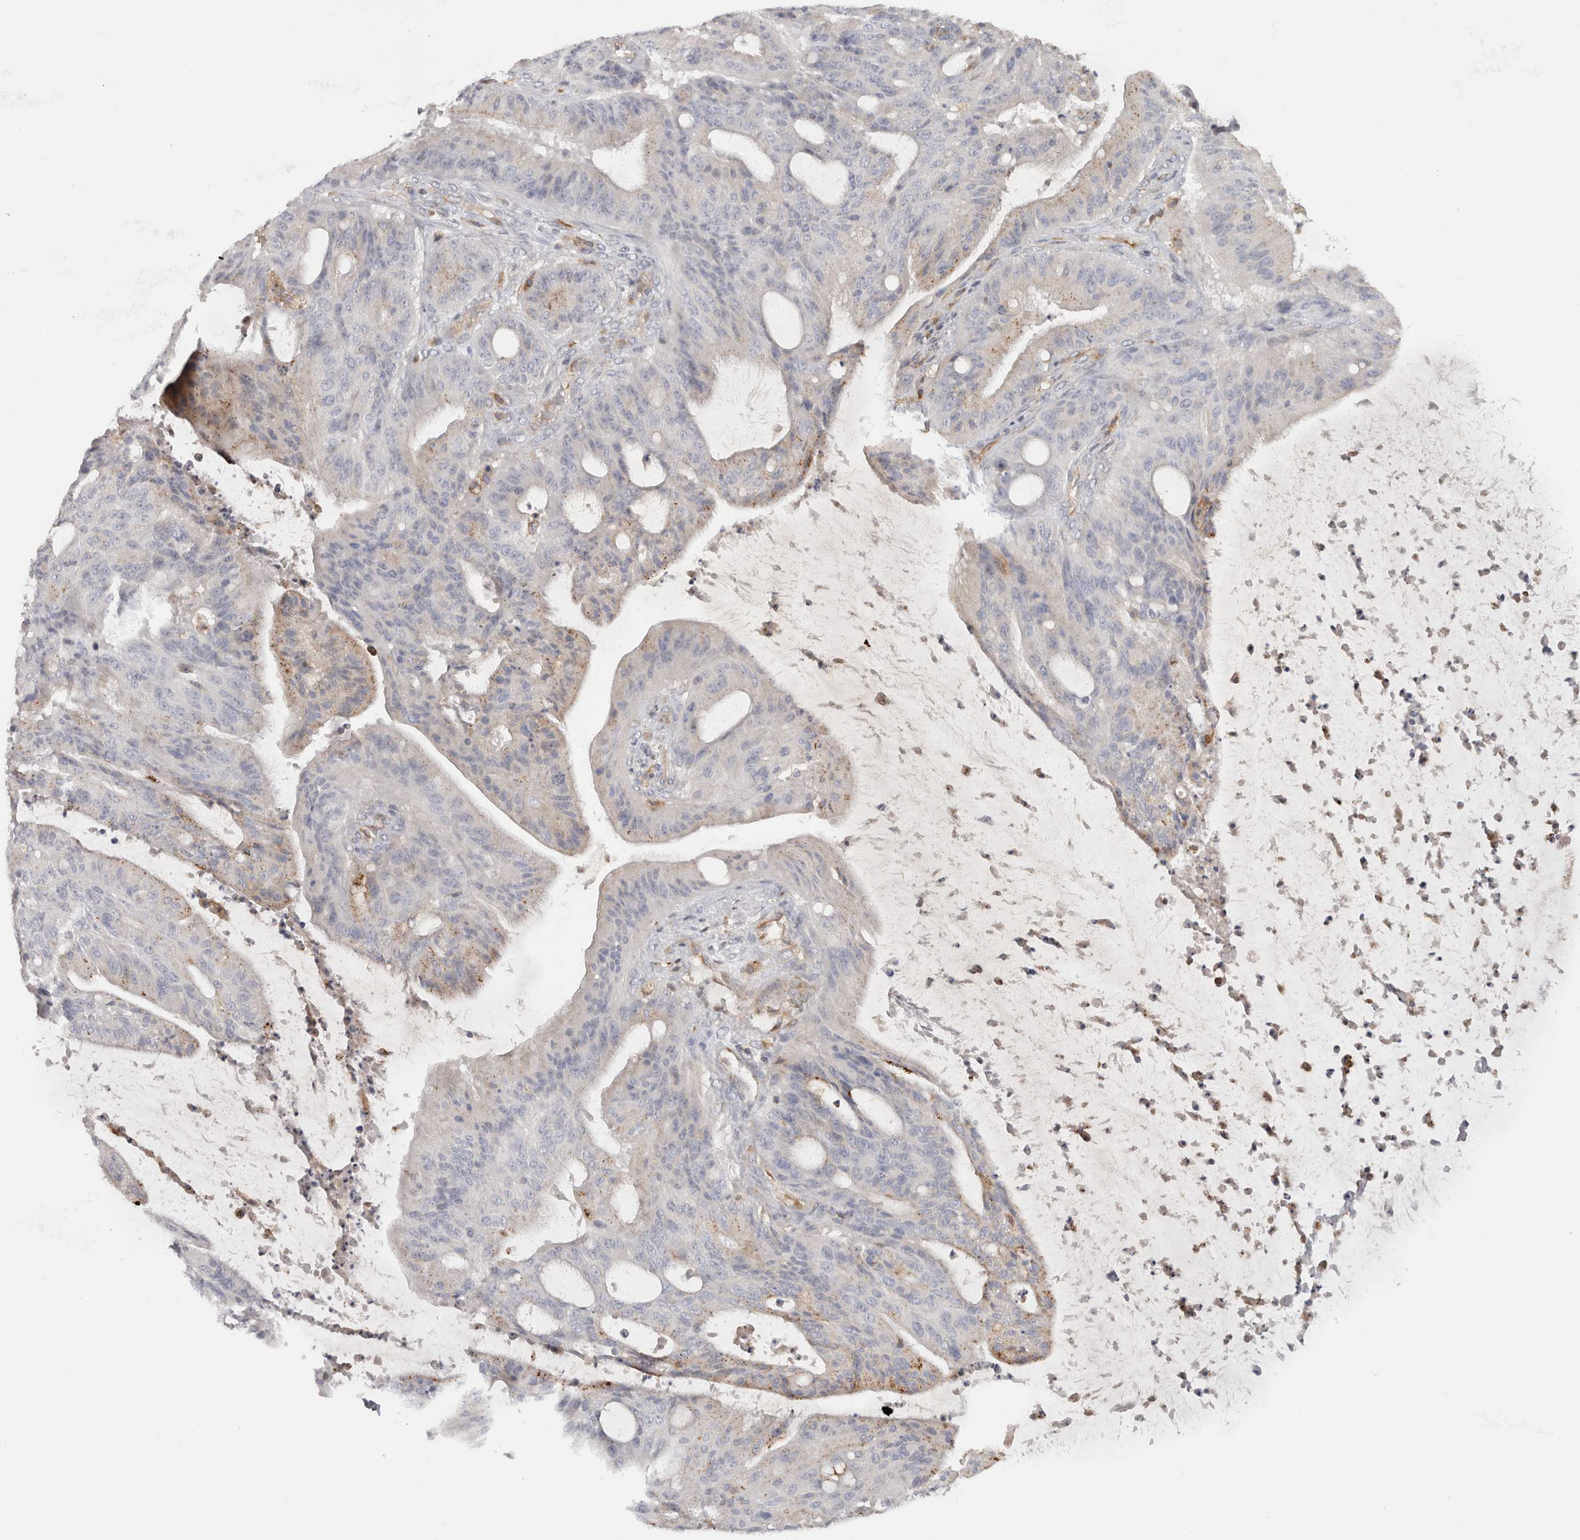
{"staining": {"intensity": "moderate", "quantity": "<25%", "location": "cytoplasmic/membranous"}, "tissue": "liver cancer", "cell_type": "Tumor cells", "image_type": "cancer", "snomed": [{"axis": "morphology", "description": "Normal tissue, NOS"}, {"axis": "morphology", "description": "Cholangiocarcinoma"}, {"axis": "topography", "description": "Liver"}, {"axis": "topography", "description": "Peripheral nerve tissue"}], "caption": "Immunohistochemistry photomicrograph of liver cancer (cholangiocarcinoma) stained for a protein (brown), which reveals low levels of moderate cytoplasmic/membranous staining in about <25% of tumor cells.", "gene": "HLA-E", "patient": {"sex": "female", "age": 73}}